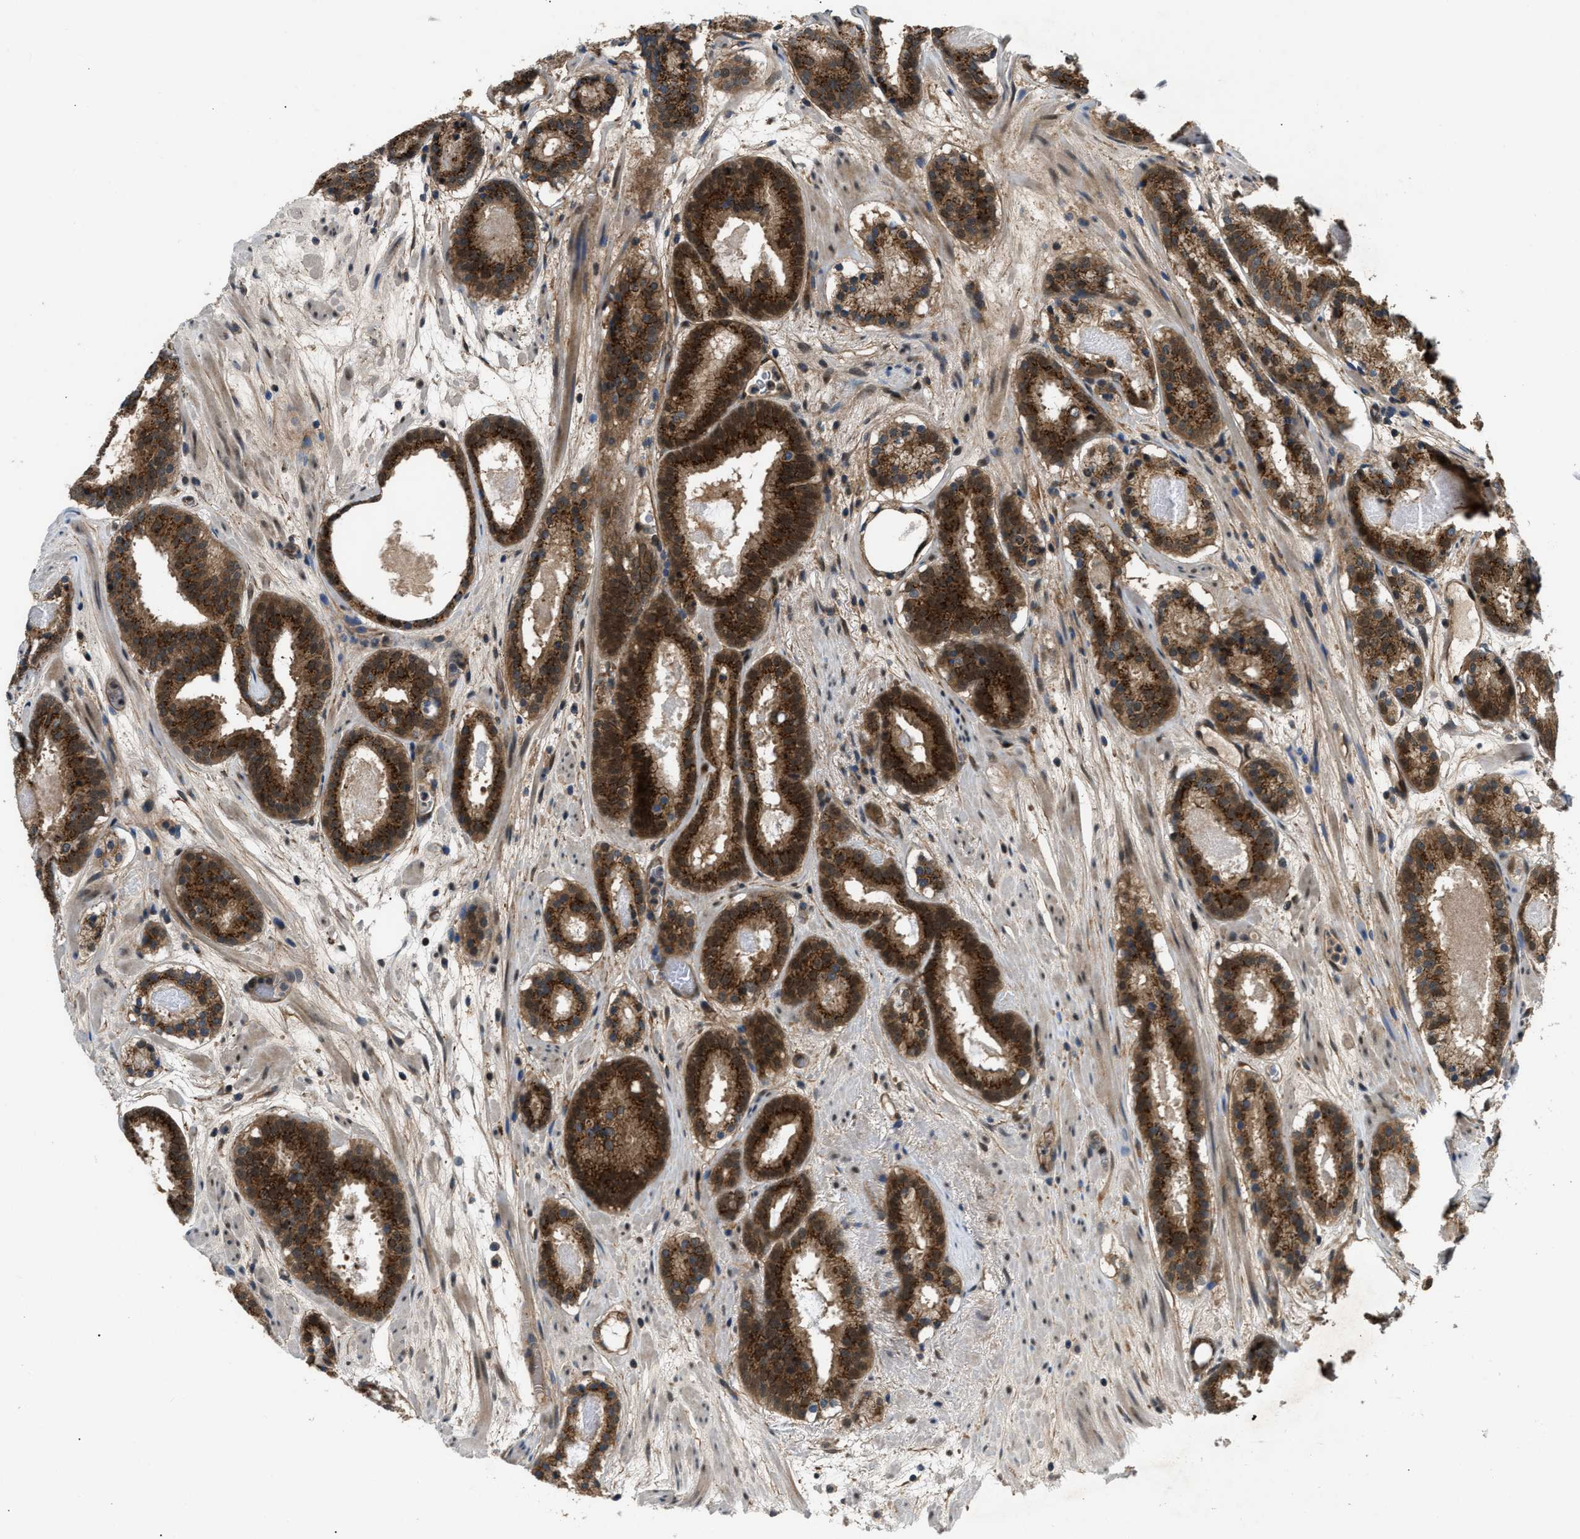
{"staining": {"intensity": "strong", "quantity": ">75%", "location": "cytoplasmic/membranous"}, "tissue": "prostate cancer", "cell_type": "Tumor cells", "image_type": "cancer", "snomed": [{"axis": "morphology", "description": "Adenocarcinoma, Low grade"}, {"axis": "topography", "description": "Prostate"}], "caption": "Approximately >75% of tumor cells in low-grade adenocarcinoma (prostate) reveal strong cytoplasmic/membranous protein positivity as visualized by brown immunohistochemical staining.", "gene": "COPS2", "patient": {"sex": "male", "age": 69}}